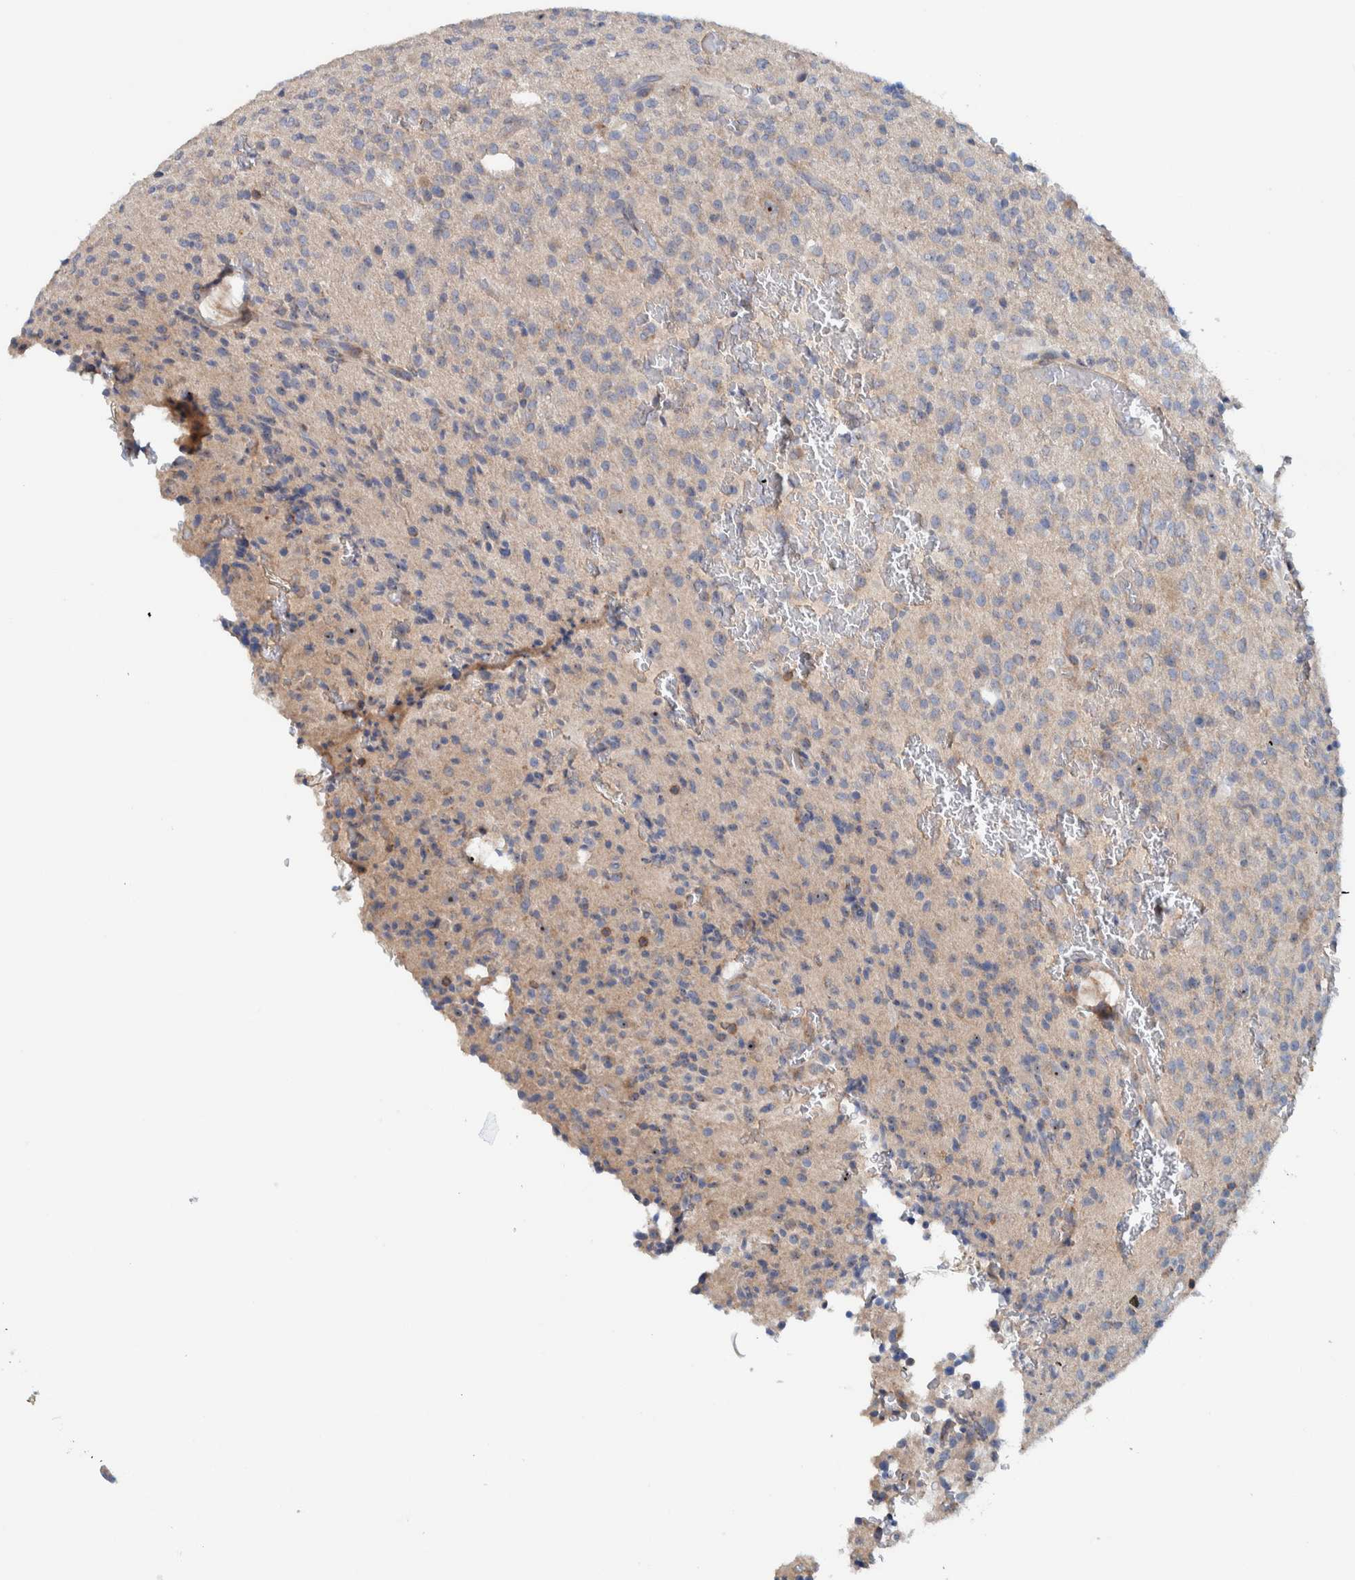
{"staining": {"intensity": "weak", "quantity": "25%-75%", "location": "cytoplasmic/membranous"}, "tissue": "glioma", "cell_type": "Tumor cells", "image_type": "cancer", "snomed": [{"axis": "morphology", "description": "Glioma, malignant, High grade"}, {"axis": "topography", "description": "Brain"}], "caption": "An IHC image of neoplastic tissue is shown. Protein staining in brown shows weak cytoplasmic/membranous positivity in malignant high-grade glioma within tumor cells.", "gene": "CCM2", "patient": {"sex": "male", "age": 34}}